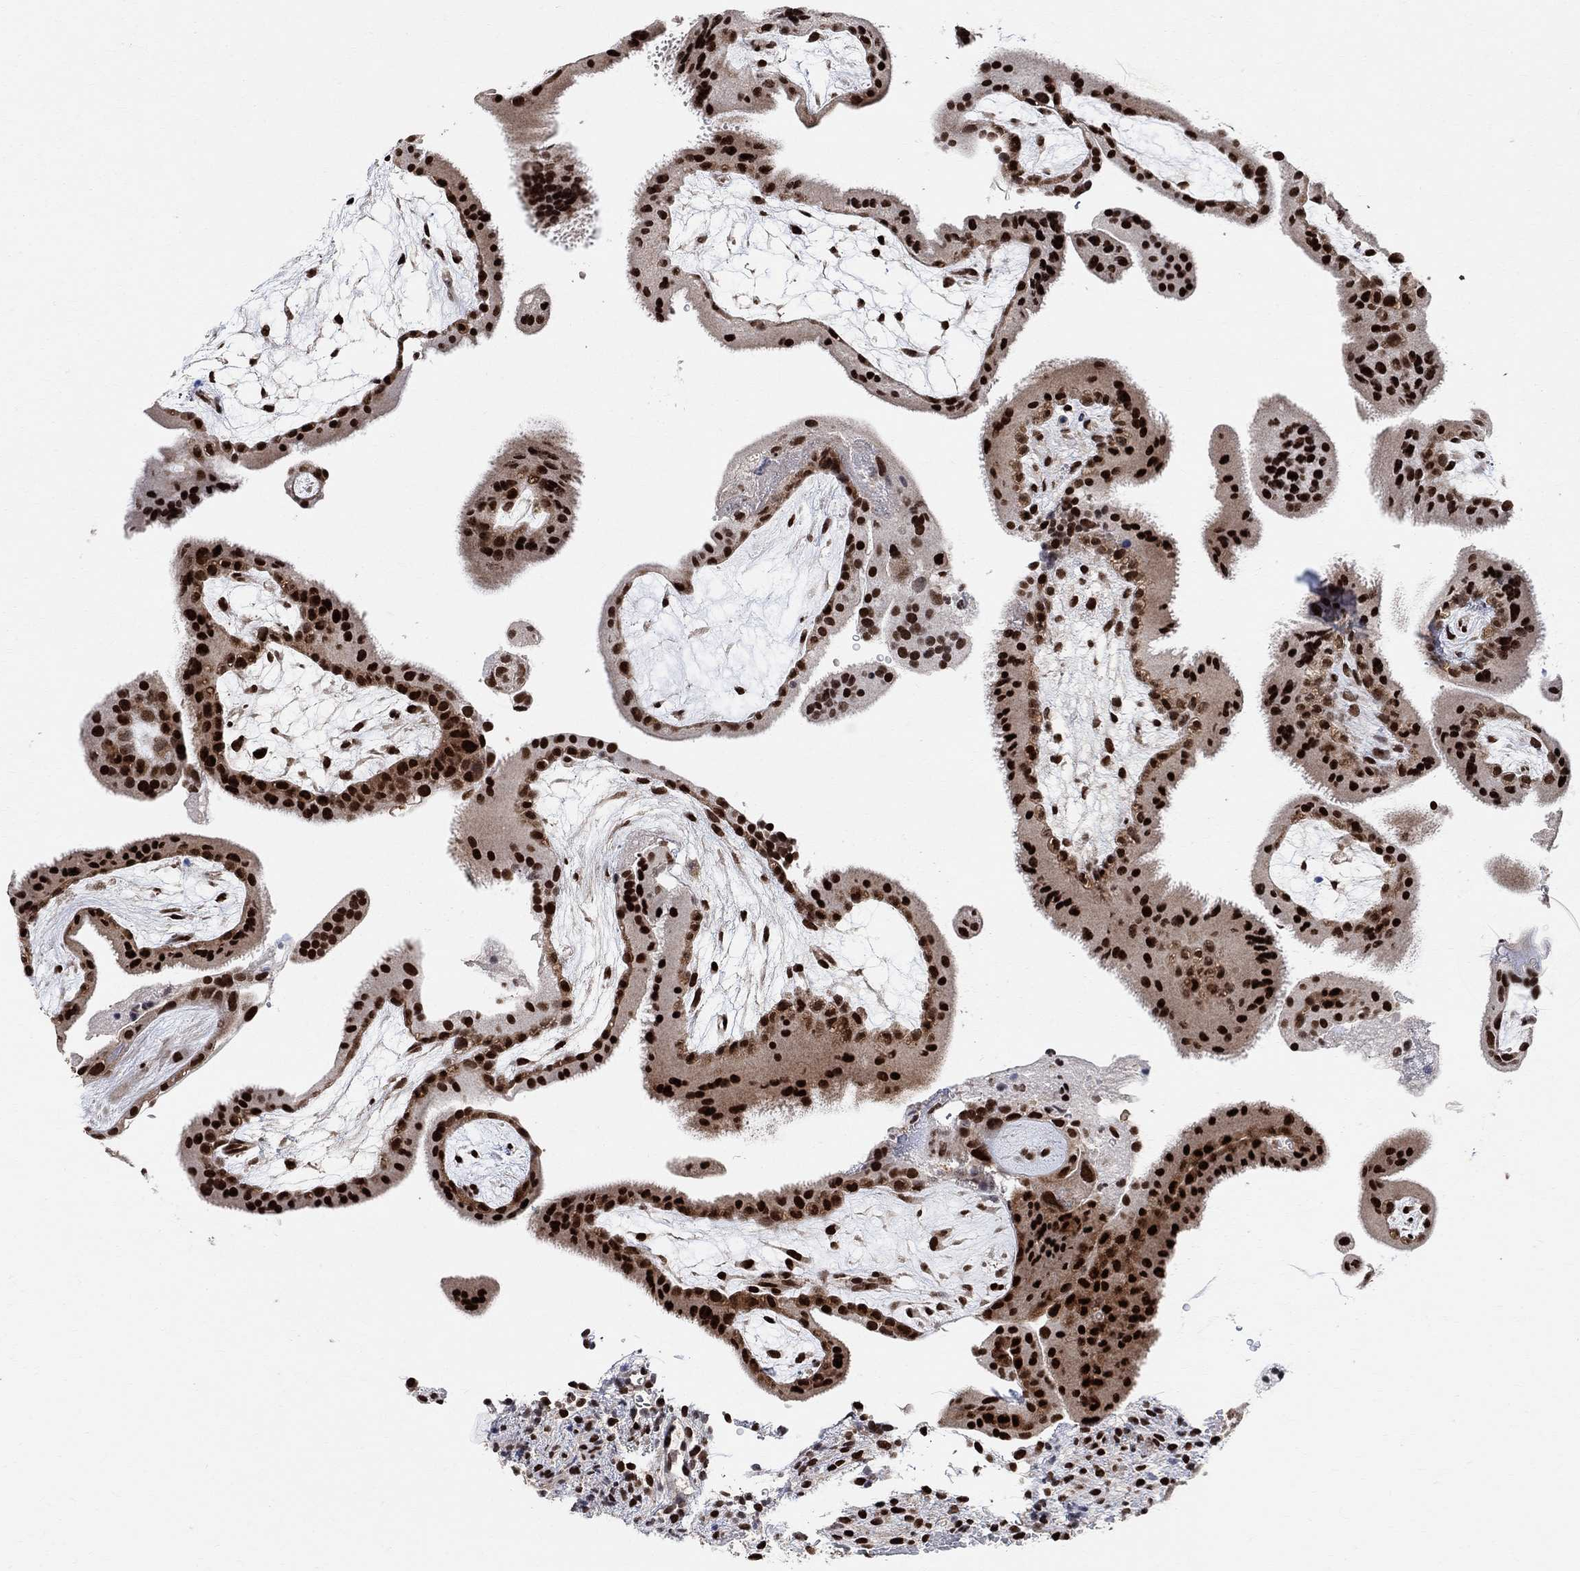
{"staining": {"intensity": "strong", "quantity": ">75%", "location": "nuclear"}, "tissue": "placenta", "cell_type": "Decidual cells", "image_type": "normal", "snomed": [{"axis": "morphology", "description": "Normal tissue, NOS"}, {"axis": "topography", "description": "Placenta"}], "caption": "Immunohistochemistry (IHC) histopathology image of unremarkable placenta: human placenta stained using immunohistochemistry exhibits high levels of strong protein expression localized specifically in the nuclear of decidual cells, appearing as a nuclear brown color.", "gene": "E4F1", "patient": {"sex": "female", "age": 19}}